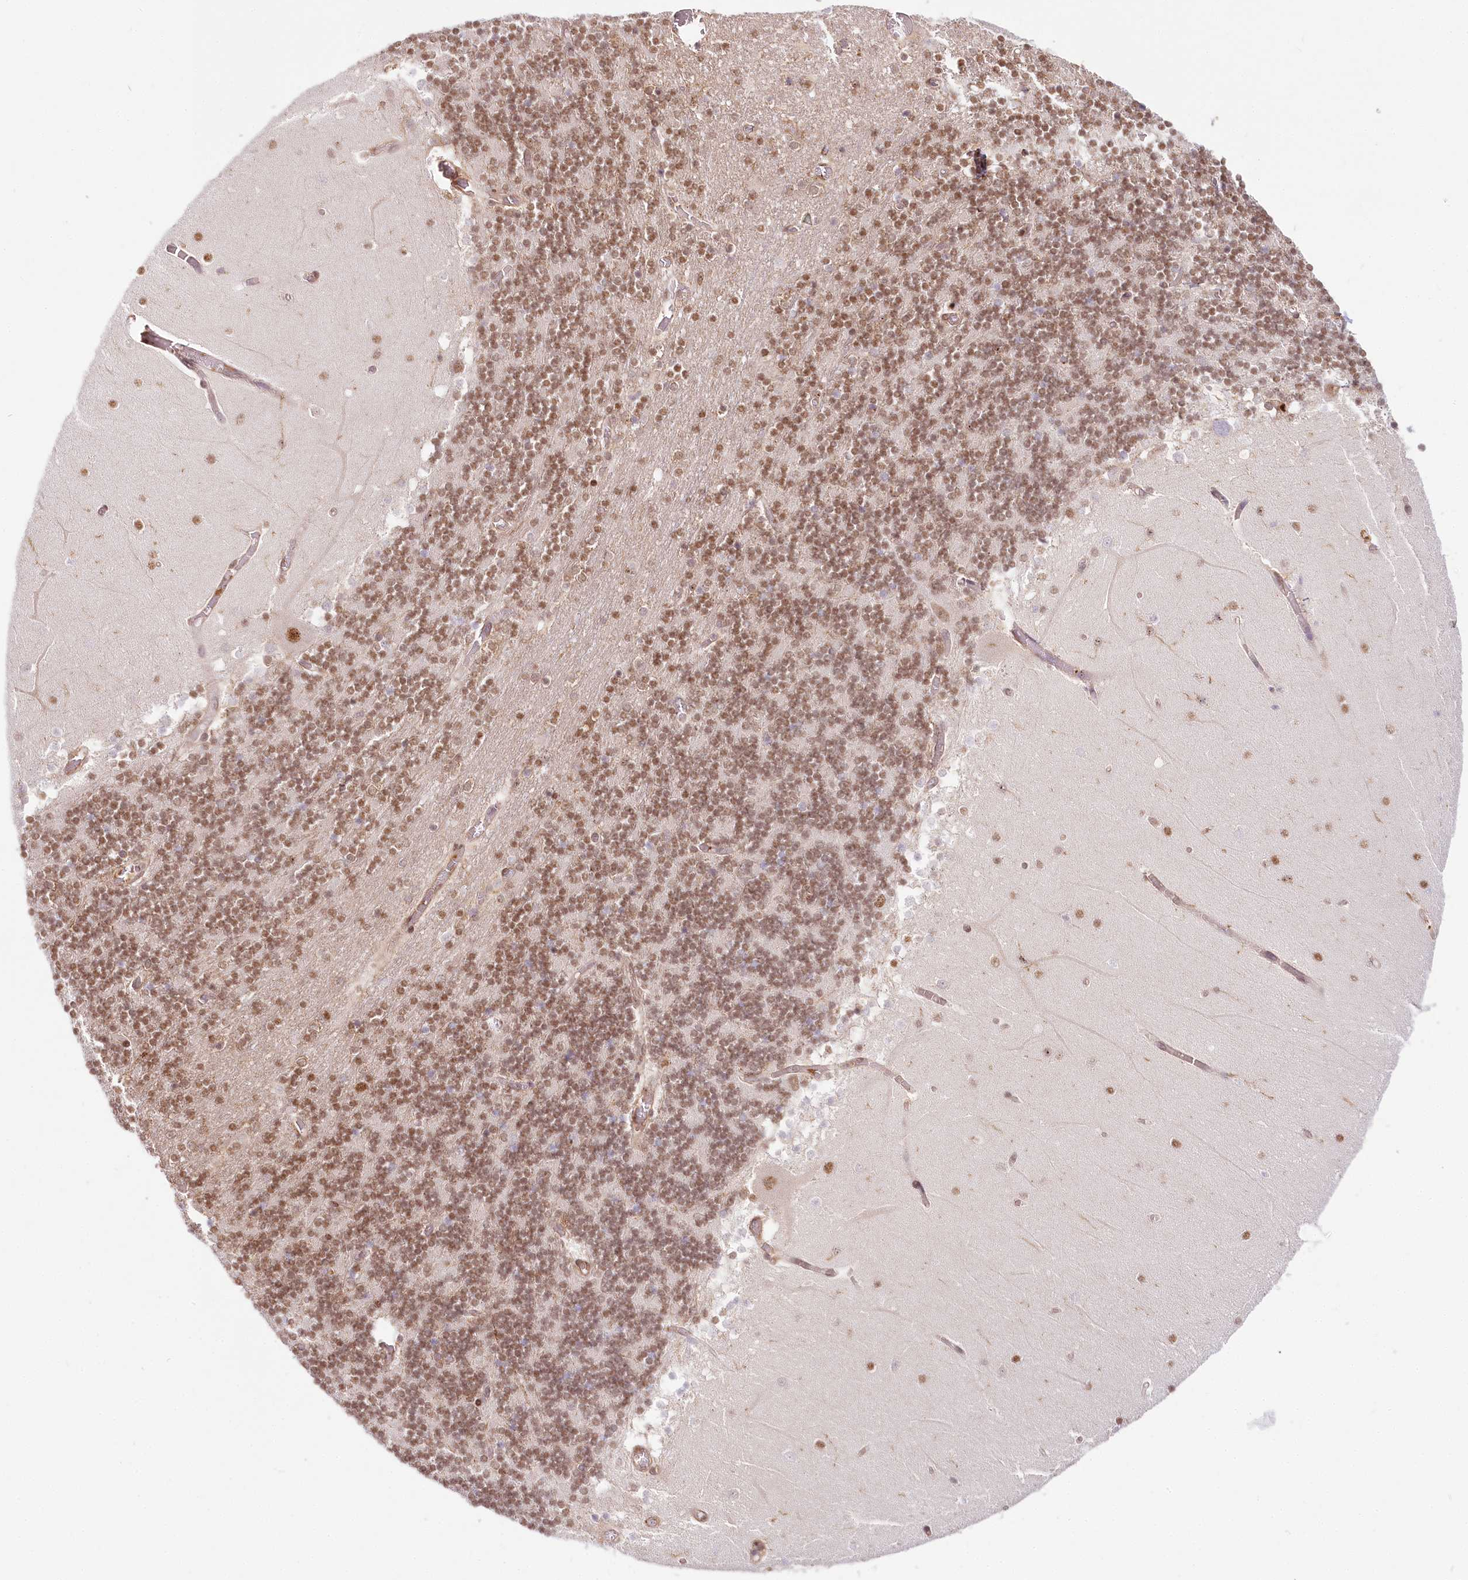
{"staining": {"intensity": "moderate", "quantity": ">75%", "location": "nuclear"}, "tissue": "cerebellum", "cell_type": "Cells in granular layer", "image_type": "normal", "snomed": [{"axis": "morphology", "description": "Normal tissue, NOS"}, {"axis": "topography", "description": "Cerebellum"}], "caption": "Immunohistochemical staining of benign human cerebellum reveals moderate nuclear protein expression in about >75% of cells in granular layer. (Brightfield microscopy of DAB IHC at high magnification).", "gene": "TUBGCP2", "patient": {"sex": "female", "age": 28}}